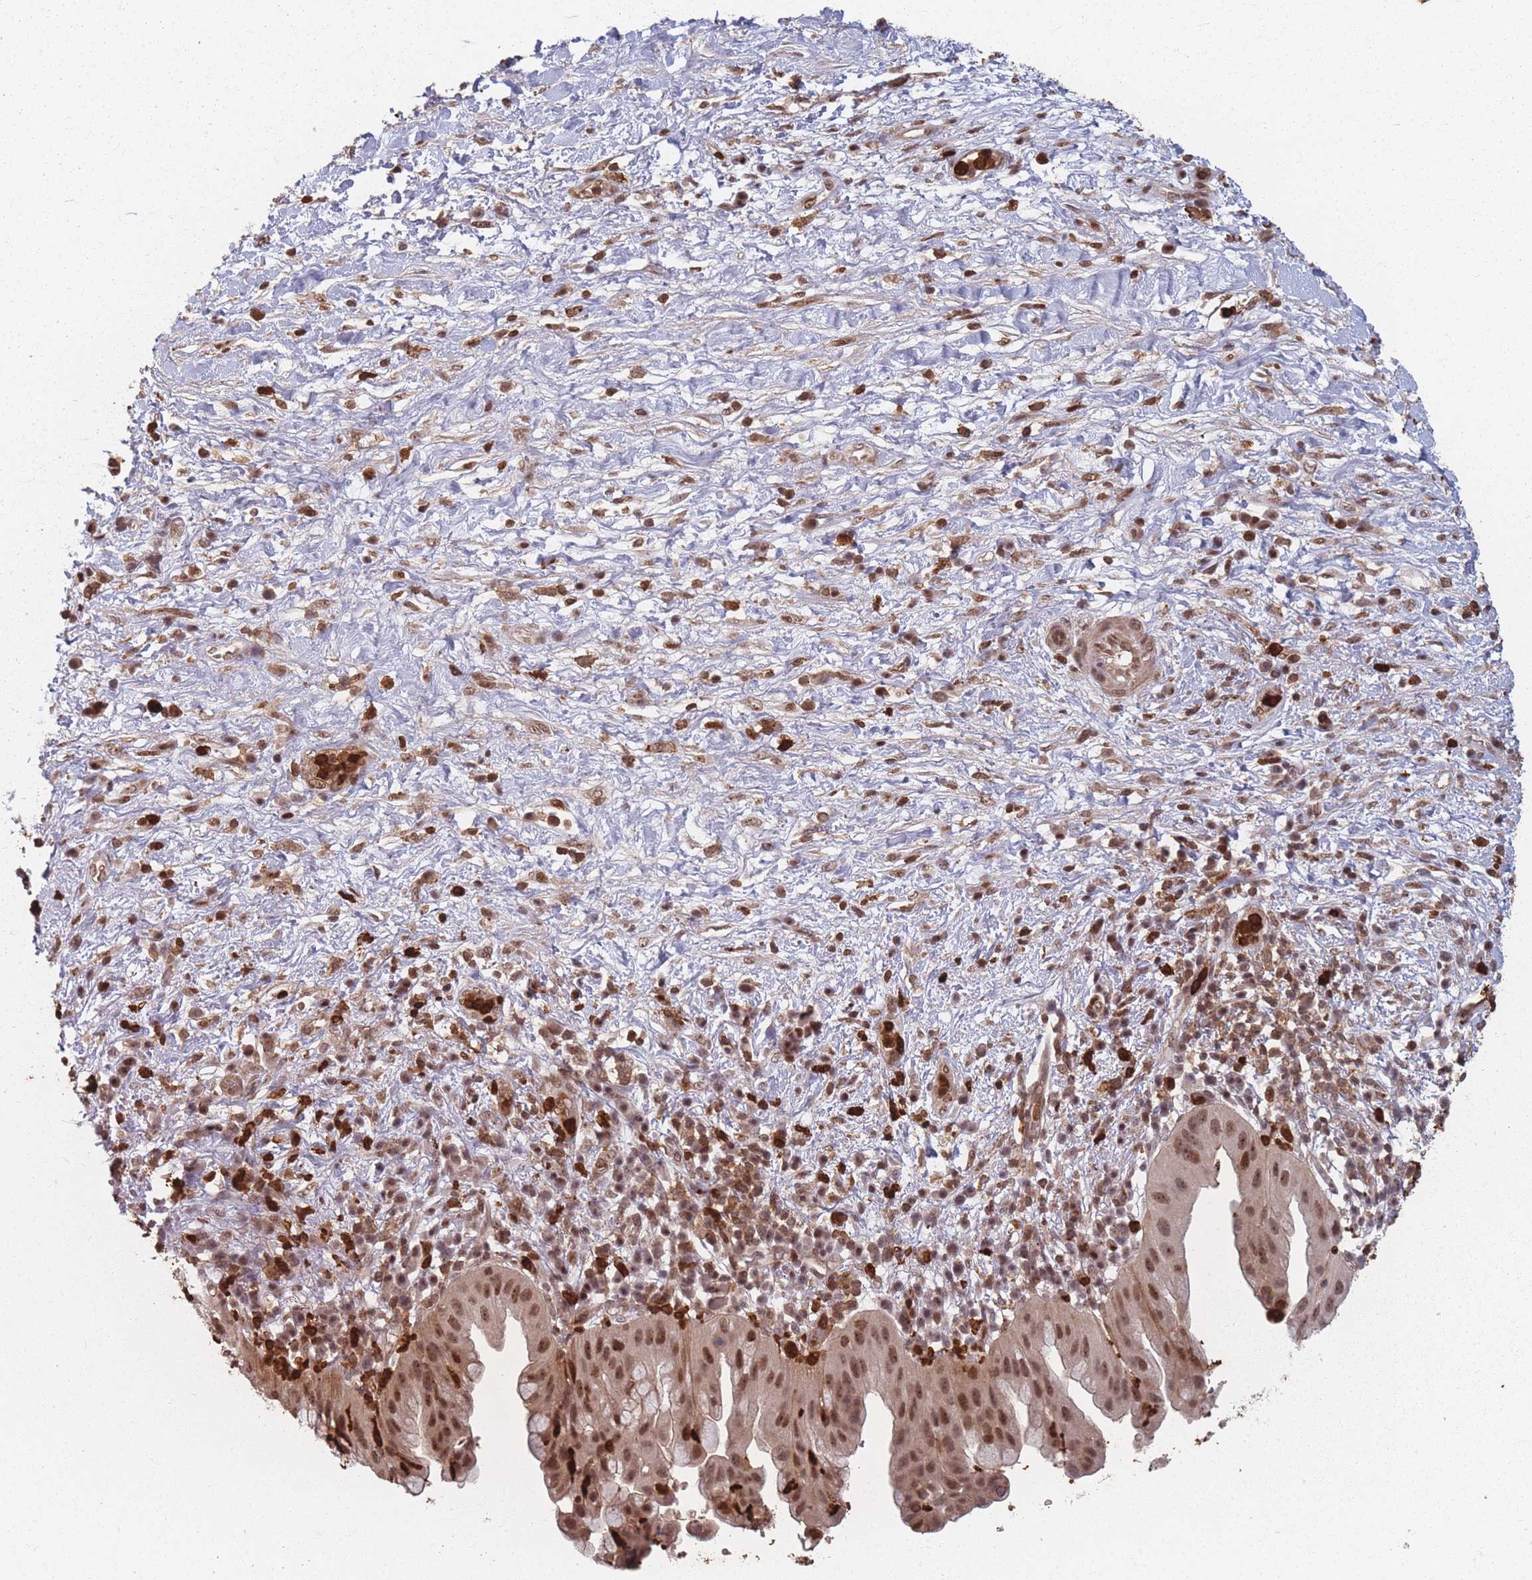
{"staining": {"intensity": "moderate", "quantity": ">75%", "location": "nuclear"}, "tissue": "pancreatic cancer", "cell_type": "Tumor cells", "image_type": "cancer", "snomed": [{"axis": "morphology", "description": "Adenocarcinoma, NOS"}, {"axis": "topography", "description": "Pancreas"}], "caption": "A photomicrograph of human pancreatic adenocarcinoma stained for a protein demonstrates moderate nuclear brown staining in tumor cells.", "gene": "WDR55", "patient": {"sex": "male", "age": 68}}